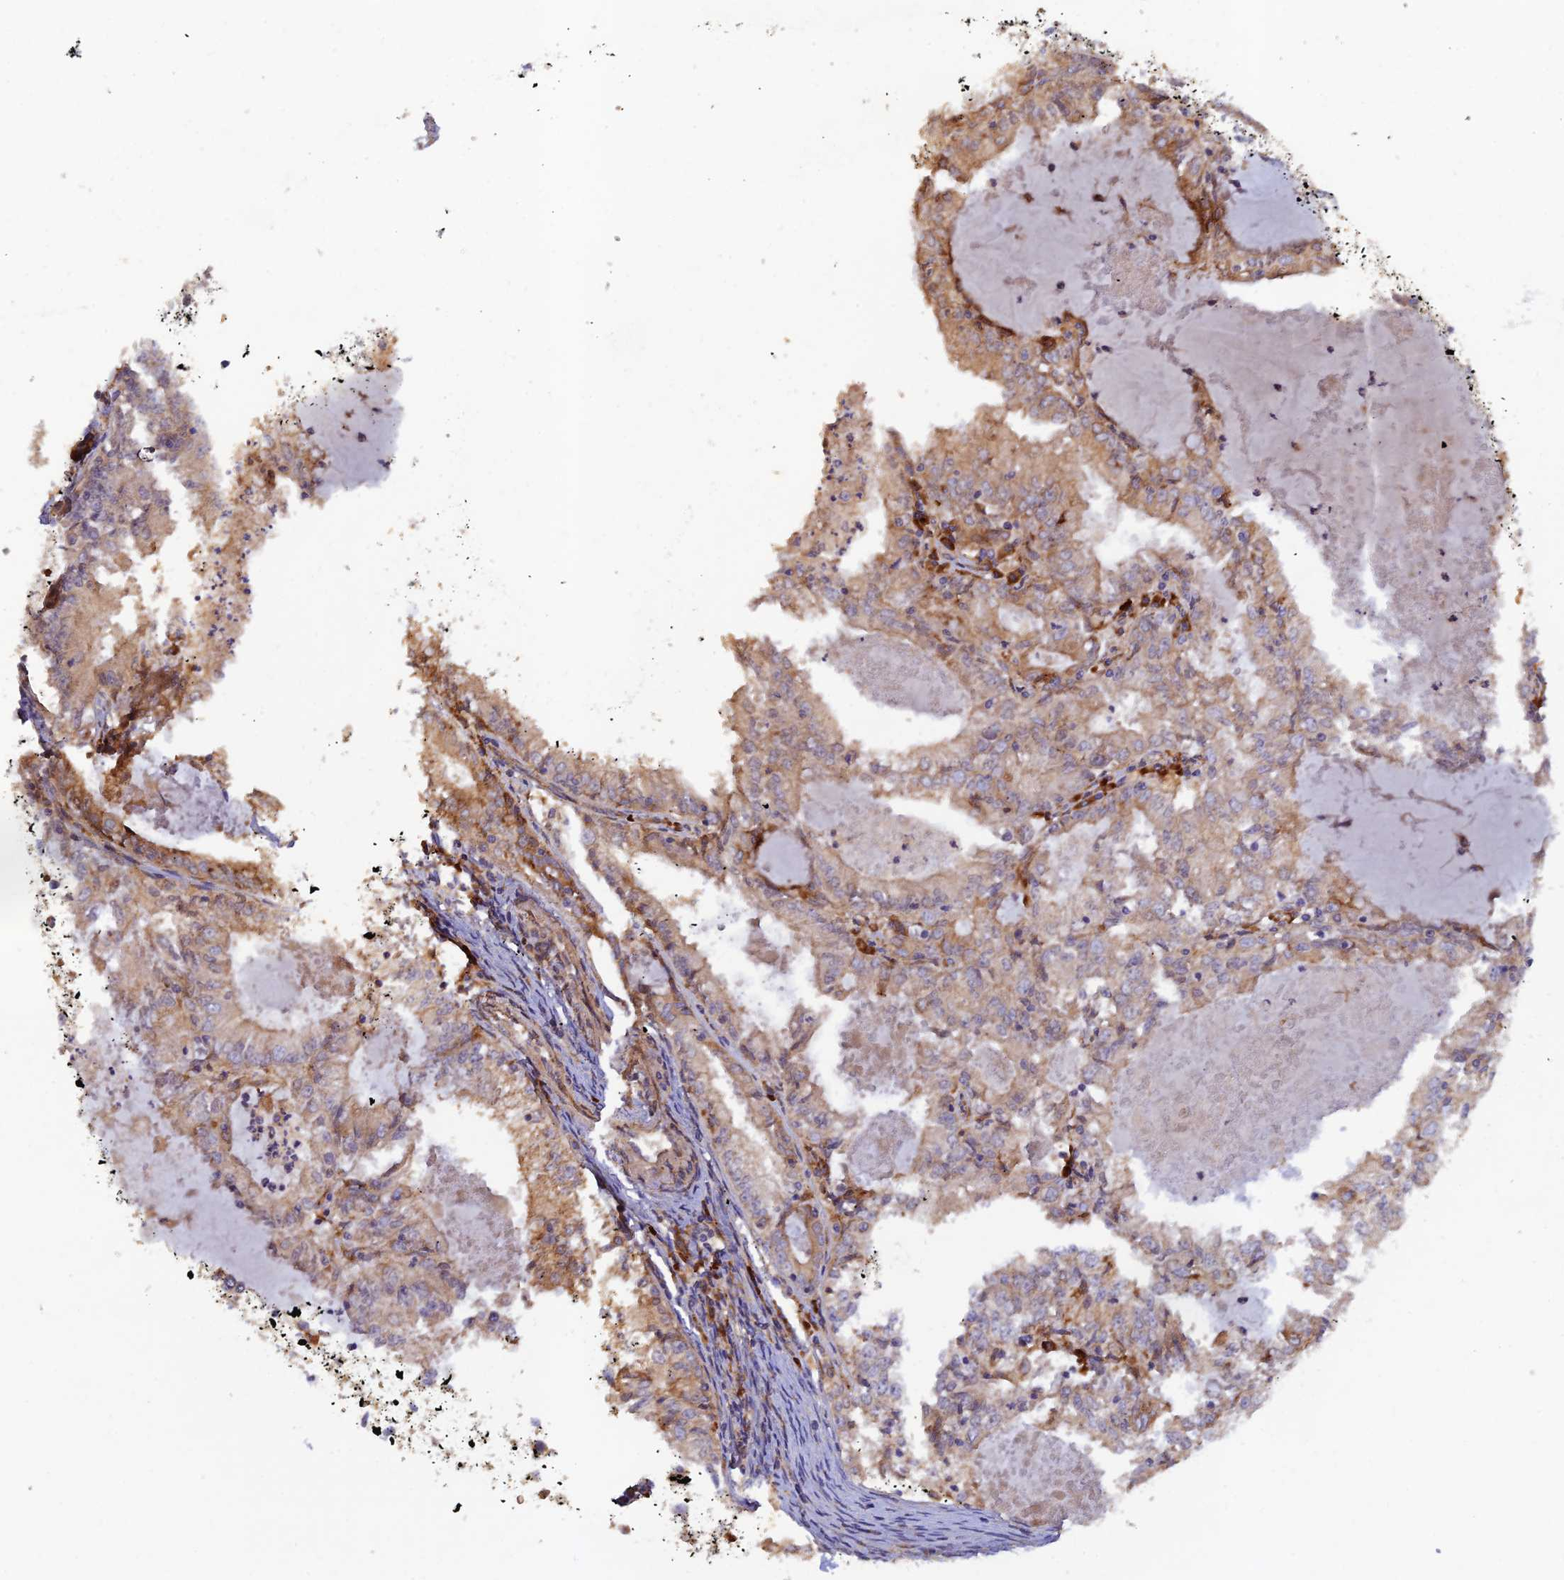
{"staining": {"intensity": "moderate", "quantity": "25%-75%", "location": "cytoplasmic/membranous"}, "tissue": "endometrial cancer", "cell_type": "Tumor cells", "image_type": "cancer", "snomed": [{"axis": "morphology", "description": "Adenocarcinoma, NOS"}, {"axis": "topography", "description": "Endometrium"}], "caption": "Protein analysis of adenocarcinoma (endometrial) tissue reveals moderate cytoplasmic/membranous expression in approximately 25%-75% of tumor cells.", "gene": "GMCL1", "patient": {"sex": "female", "age": 57}}